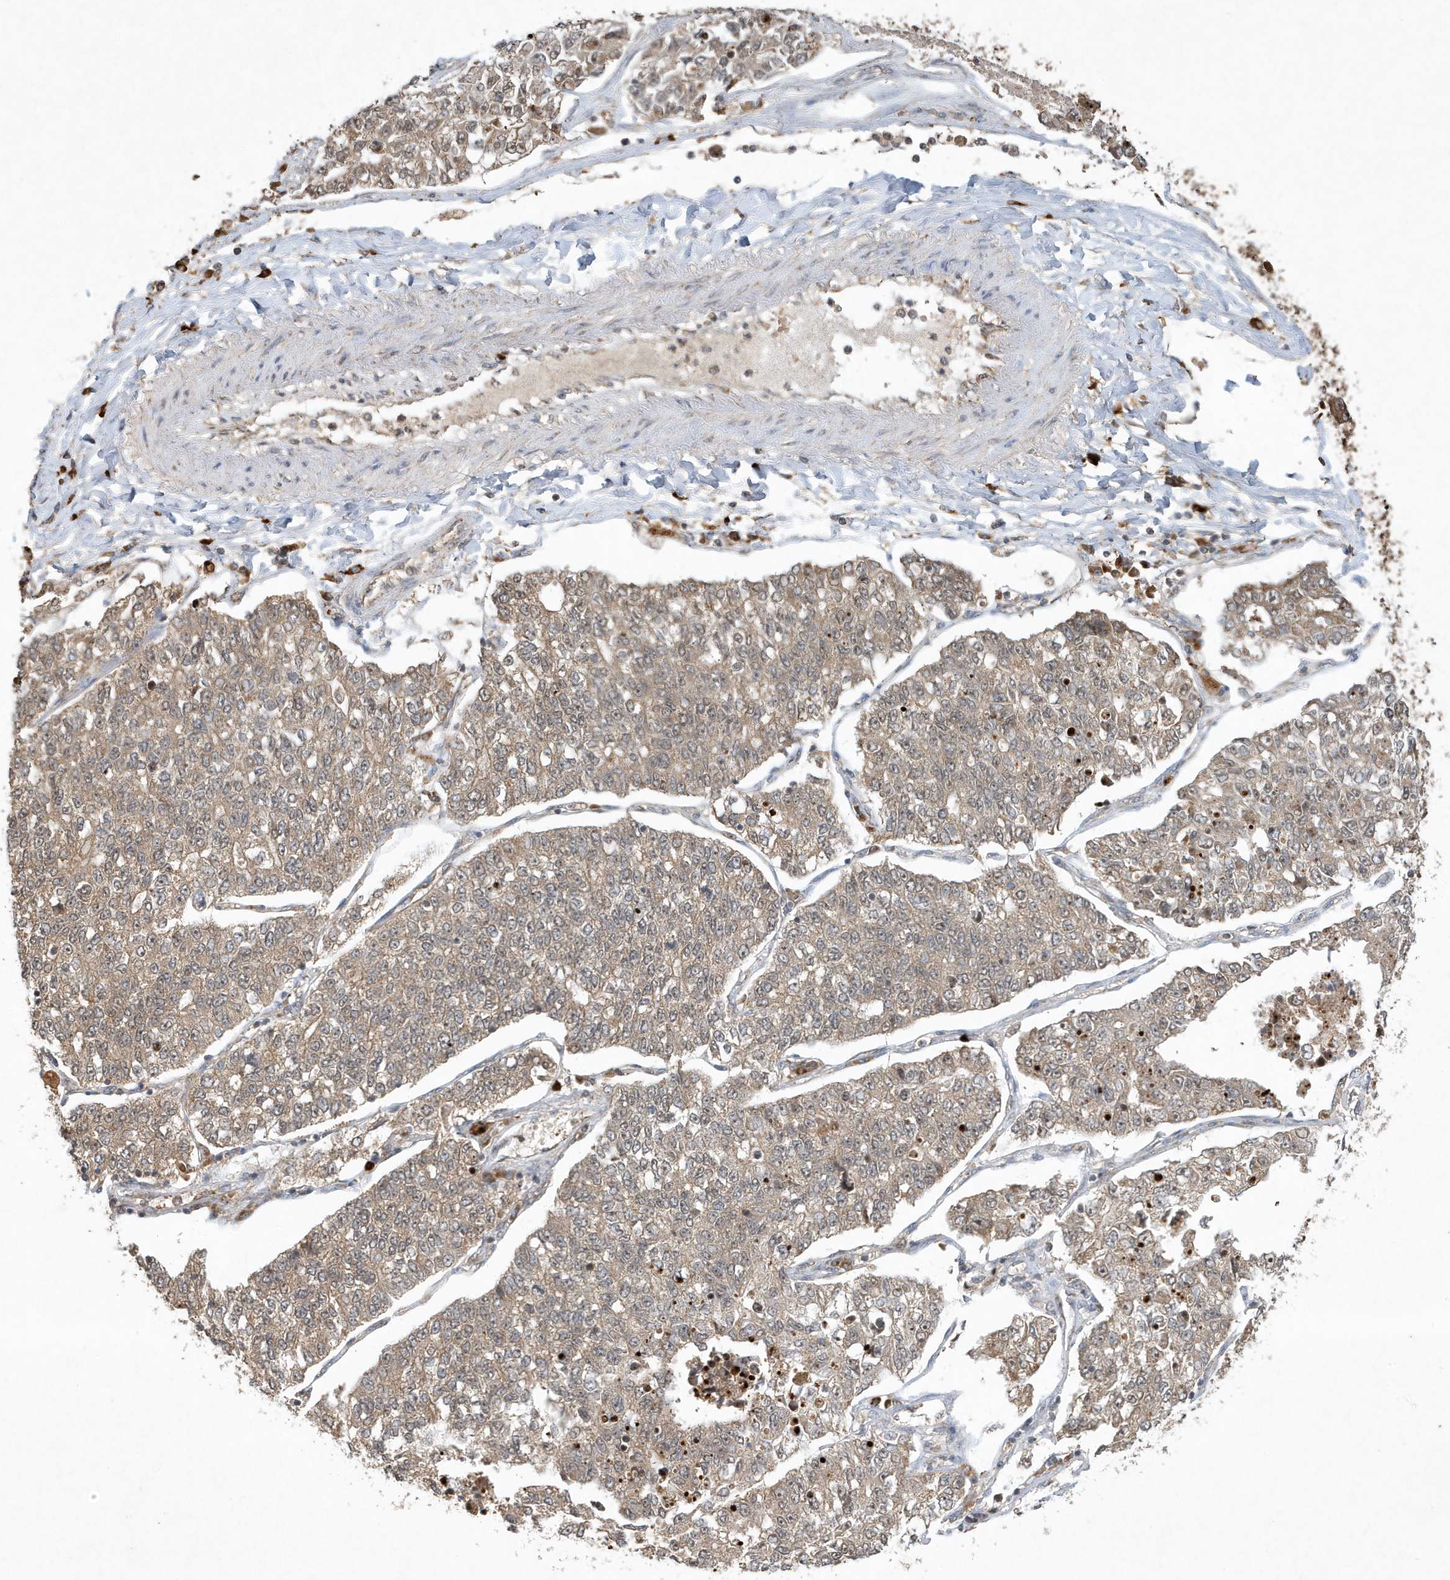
{"staining": {"intensity": "moderate", "quantity": ">75%", "location": "cytoplasmic/membranous,nuclear"}, "tissue": "lung cancer", "cell_type": "Tumor cells", "image_type": "cancer", "snomed": [{"axis": "morphology", "description": "Adenocarcinoma, NOS"}, {"axis": "topography", "description": "Lung"}], "caption": "There is medium levels of moderate cytoplasmic/membranous and nuclear positivity in tumor cells of lung adenocarcinoma, as demonstrated by immunohistochemical staining (brown color).", "gene": "ABCB9", "patient": {"sex": "male", "age": 49}}